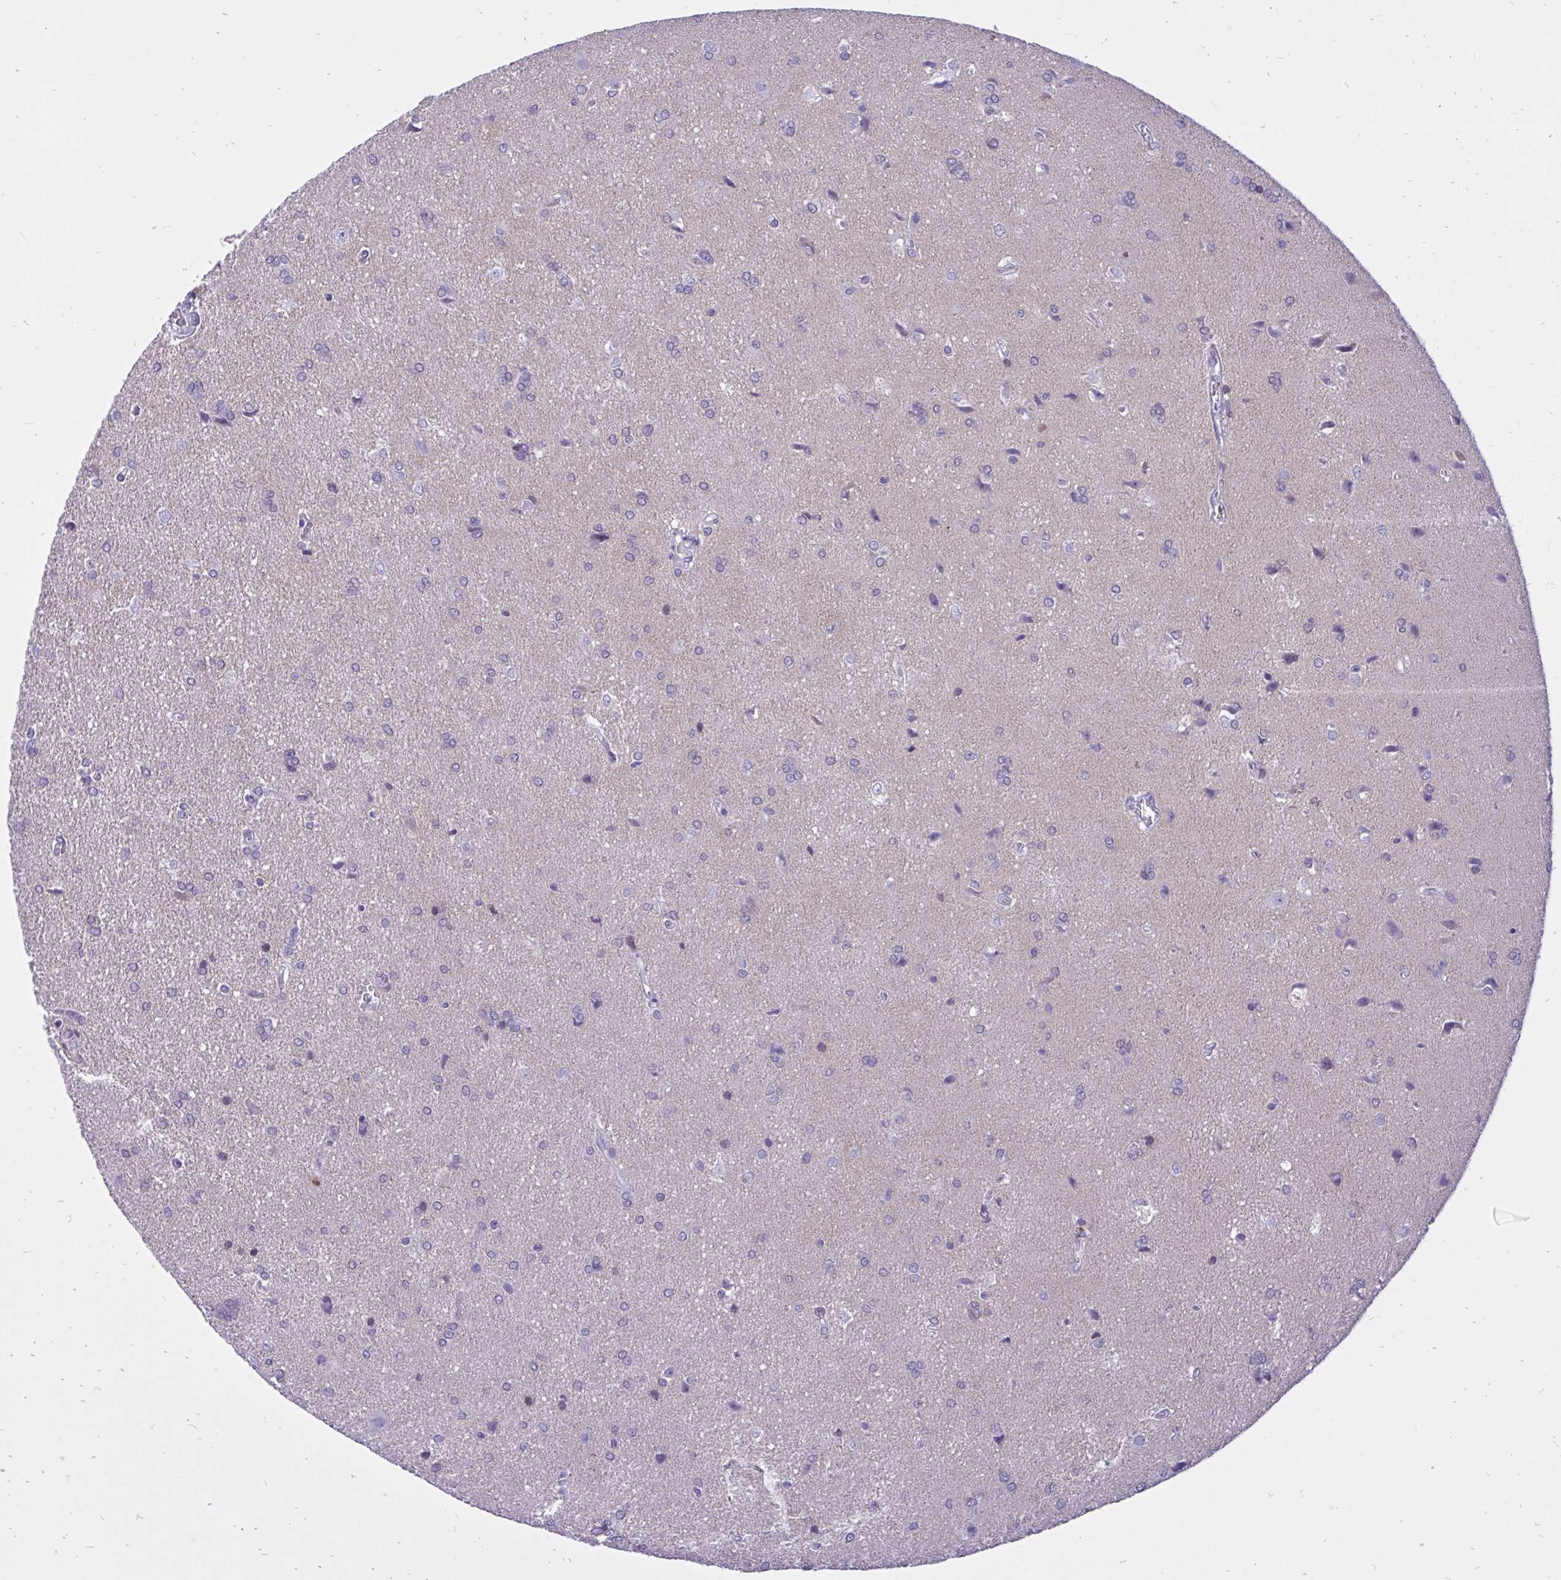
{"staining": {"intensity": "negative", "quantity": "none", "location": "none"}, "tissue": "glioma", "cell_type": "Tumor cells", "image_type": "cancer", "snomed": [{"axis": "morphology", "description": "Glioma, malignant, High grade"}, {"axis": "topography", "description": "Brain"}], "caption": "Human malignant glioma (high-grade) stained for a protein using immunohistochemistry reveals no staining in tumor cells.", "gene": "CXCL8", "patient": {"sex": "male", "age": 68}}